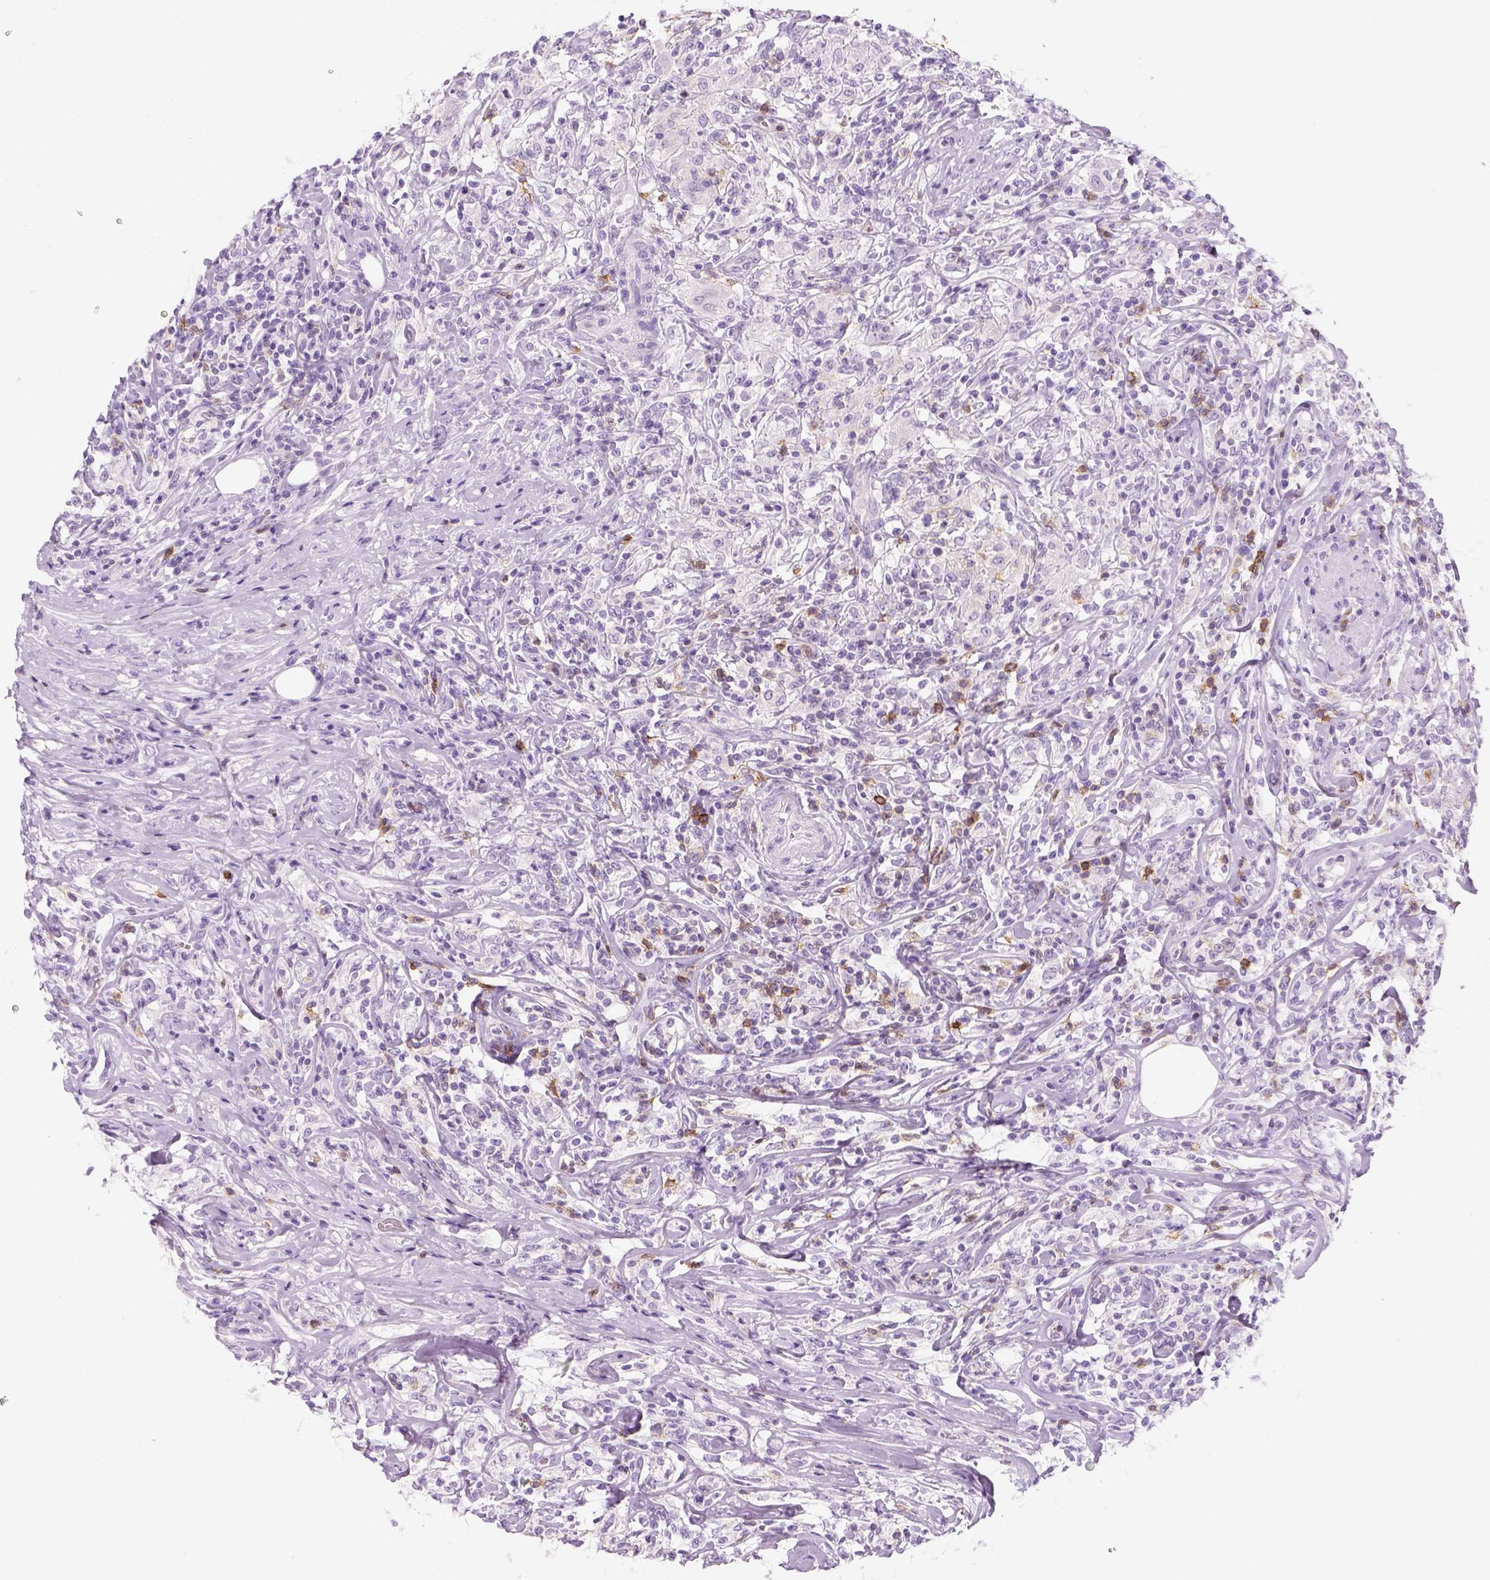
{"staining": {"intensity": "negative", "quantity": "none", "location": "none"}, "tissue": "lymphoma", "cell_type": "Tumor cells", "image_type": "cancer", "snomed": [{"axis": "morphology", "description": "Malignant lymphoma, non-Hodgkin's type, High grade"}, {"axis": "topography", "description": "Lymph node"}], "caption": "IHC of lymphoma demonstrates no positivity in tumor cells.", "gene": "AQP3", "patient": {"sex": "female", "age": 84}}